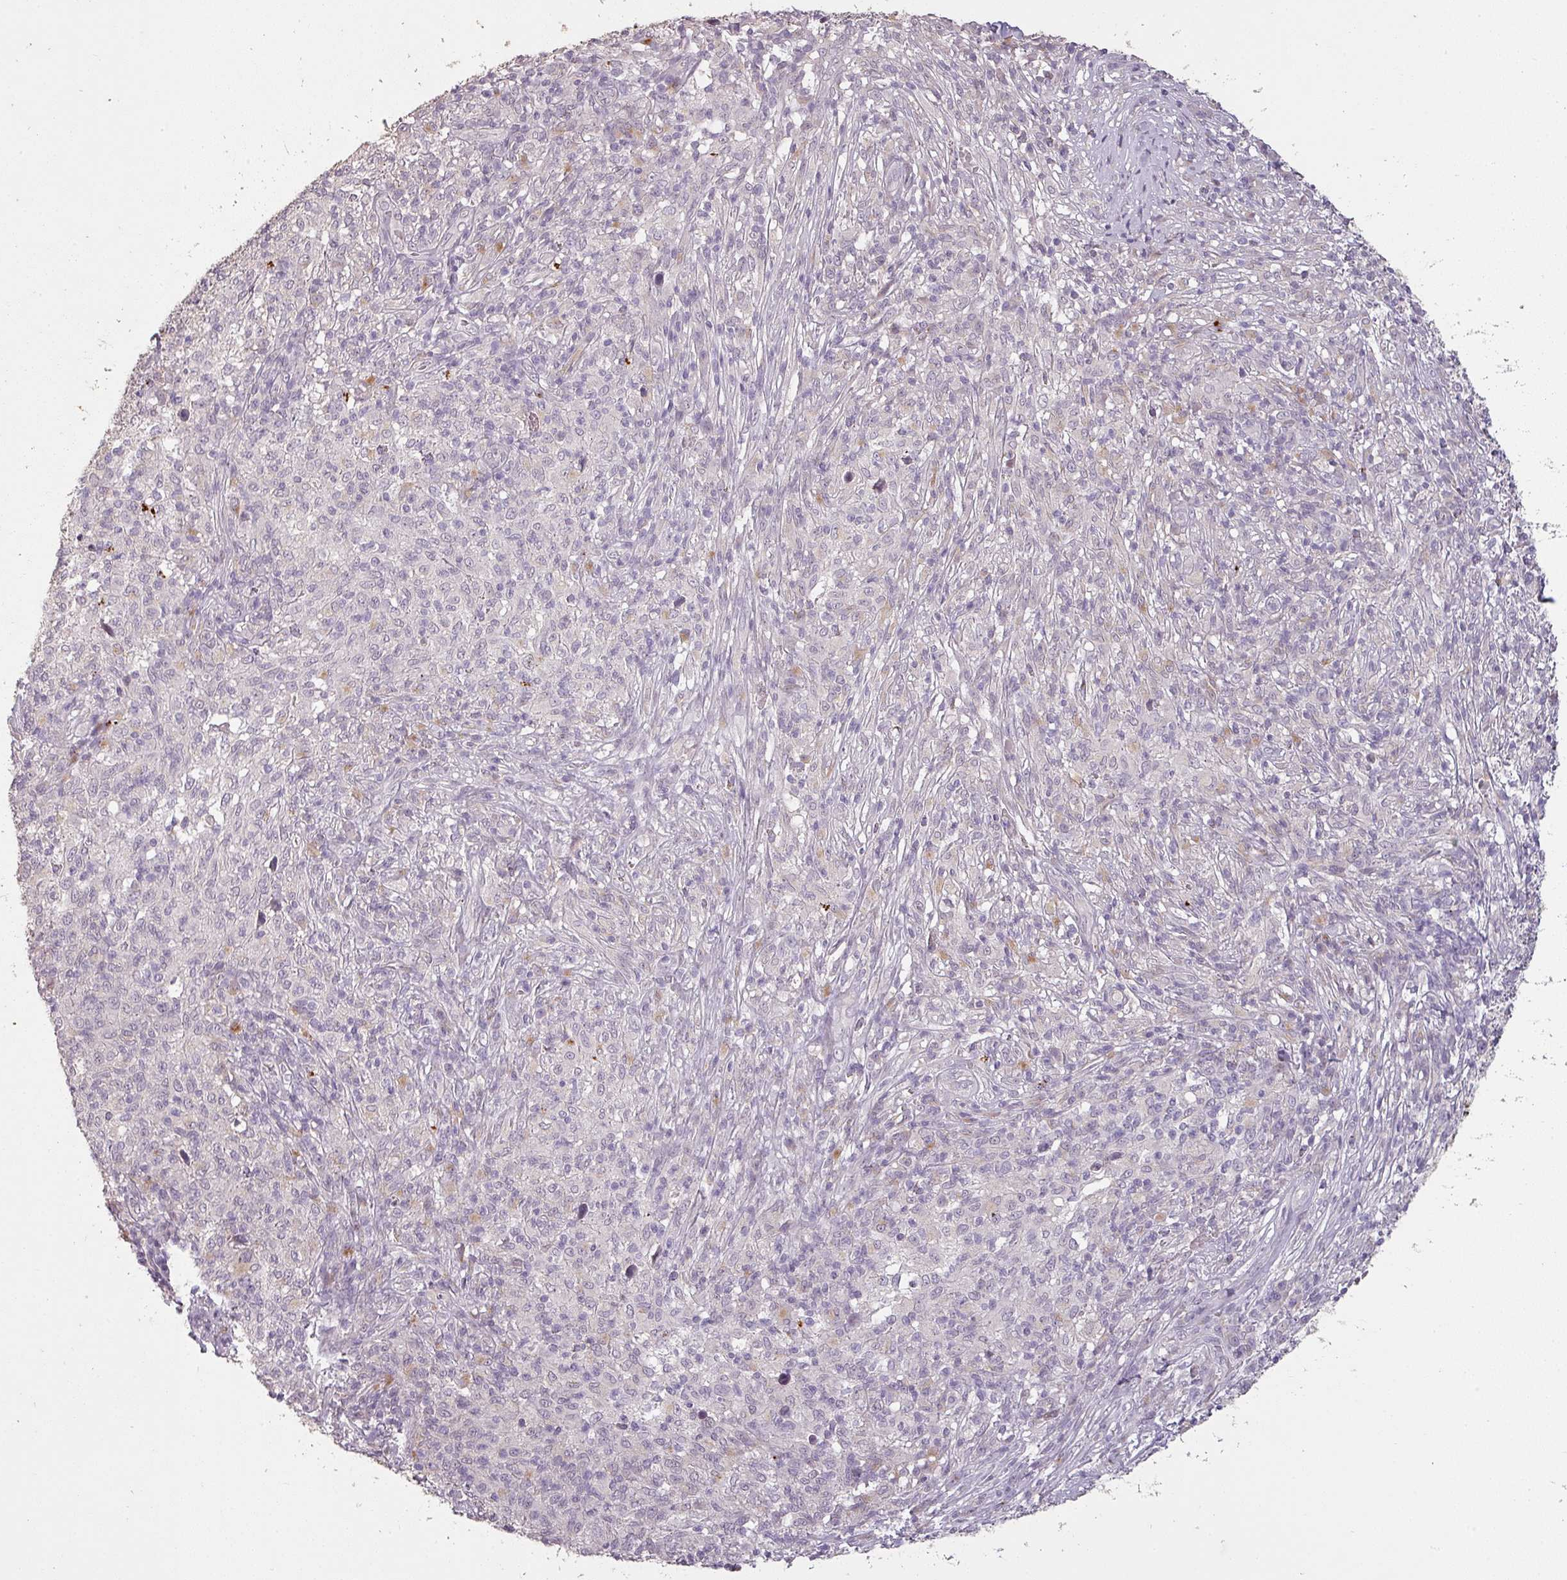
{"staining": {"intensity": "negative", "quantity": "none", "location": "none"}, "tissue": "melanoma", "cell_type": "Tumor cells", "image_type": "cancer", "snomed": [{"axis": "morphology", "description": "Malignant melanoma, NOS"}, {"axis": "topography", "description": "Skin"}], "caption": "High magnification brightfield microscopy of malignant melanoma stained with DAB (3,3'-diaminobenzidine) (brown) and counterstained with hematoxylin (blue): tumor cells show no significant positivity.", "gene": "LYPLA1", "patient": {"sex": "male", "age": 66}}